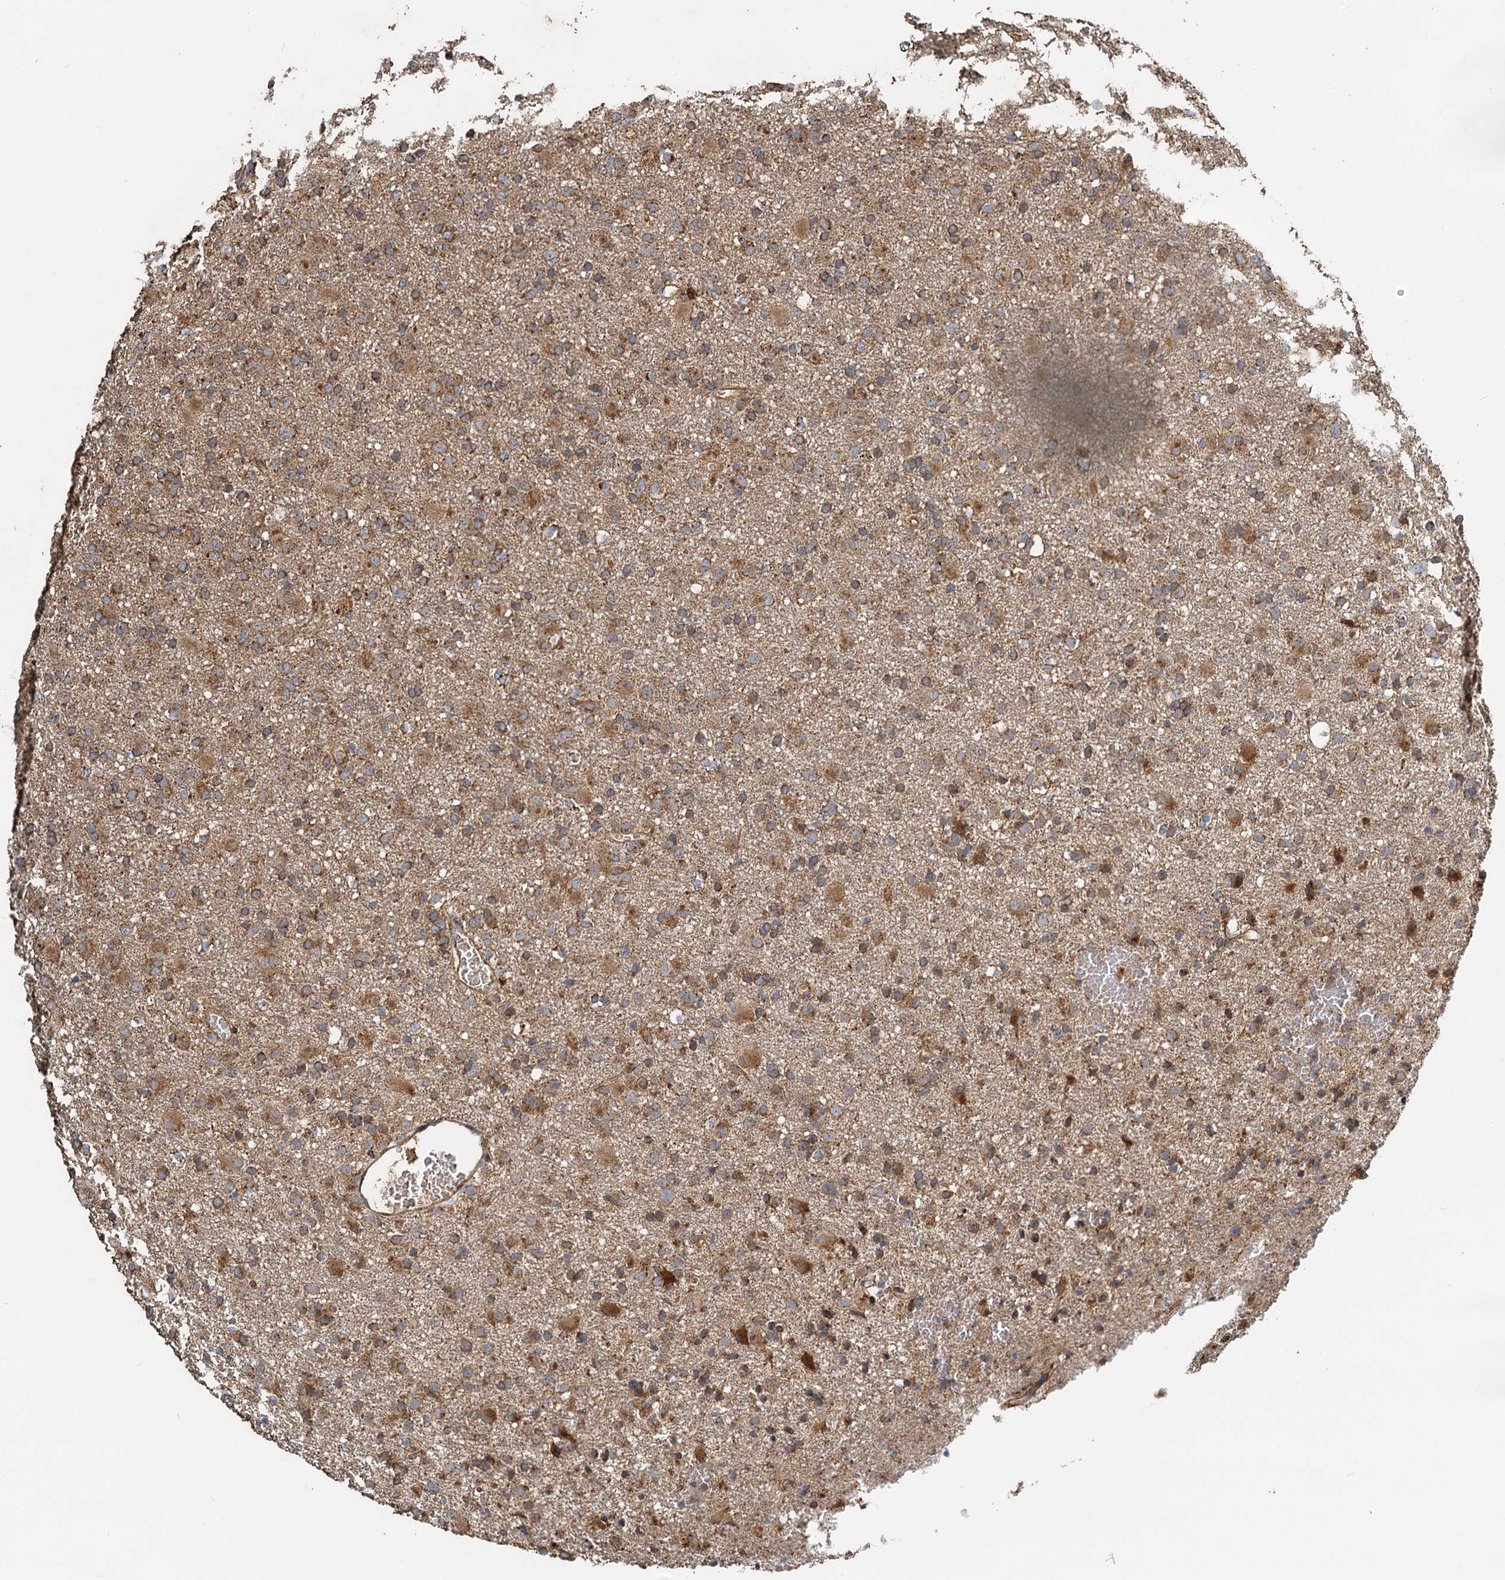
{"staining": {"intensity": "moderate", "quantity": ">75%", "location": "cytoplasmic/membranous"}, "tissue": "glioma", "cell_type": "Tumor cells", "image_type": "cancer", "snomed": [{"axis": "morphology", "description": "Glioma, malignant, Low grade"}, {"axis": "topography", "description": "Brain"}], "caption": "A brown stain shows moderate cytoplasmic/membranous expression of a protein in human malignant glioma (low-grade) tumor cells.", "gene": "SDS", "patient": {"sex": "male", "age": 65}}